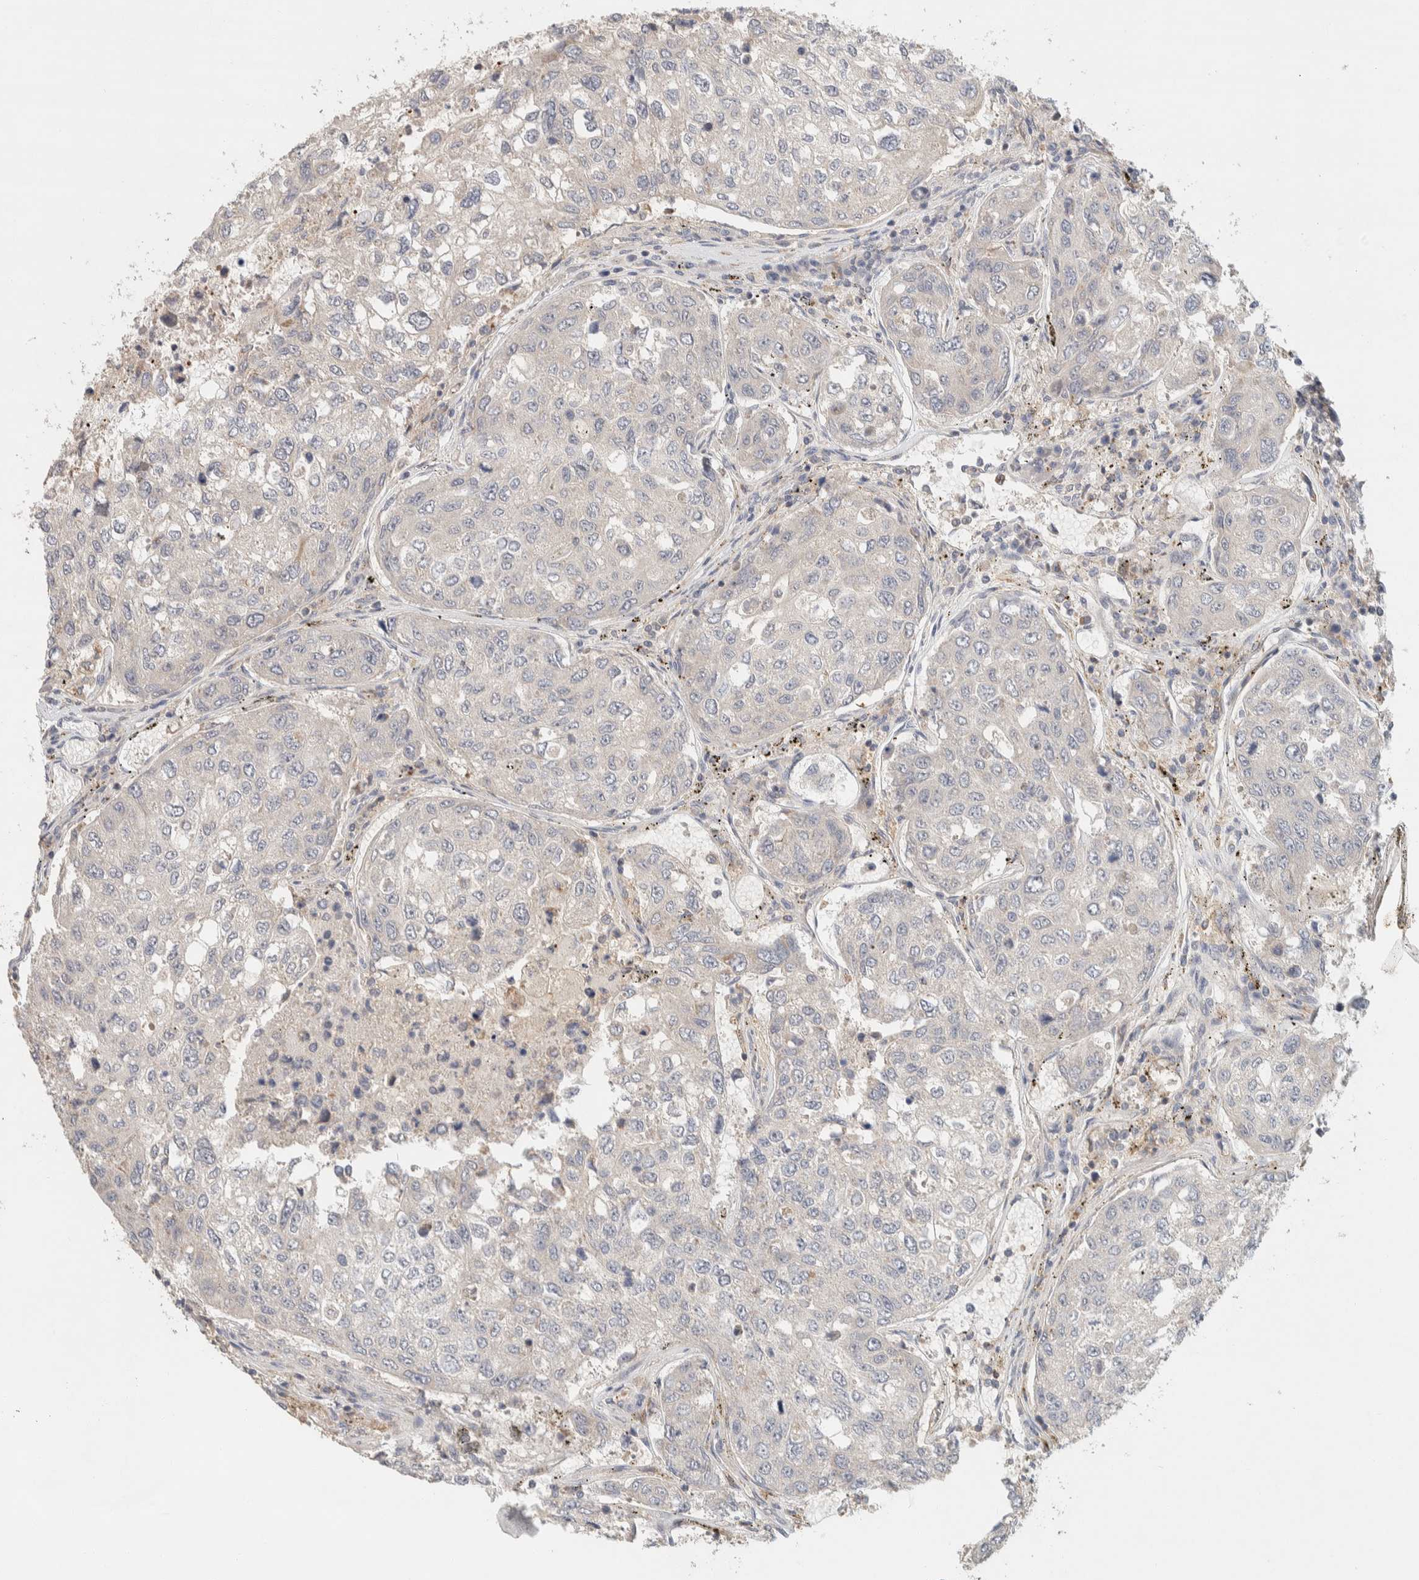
{"staining": {"intensity": "negative", "quantity": "none", "location": "none"}, "tissue": "urothelial cancer", "cell_type": "Tumor cells", "image_type": "cancer", "snomed": [{"axis": "morphology", "description": "Urothelial carcinoma, High grade"}, {"axis": "topography", "description": "Lymph node"}, {"axis": "topography", "description": "Urinary bladder"}], "caption": "This is an IHC histopathology image of urothelial cancer. There is no expression in tumor cells.", "gene": "KIF9", "patient": {"sex": "male", "age": 51}}